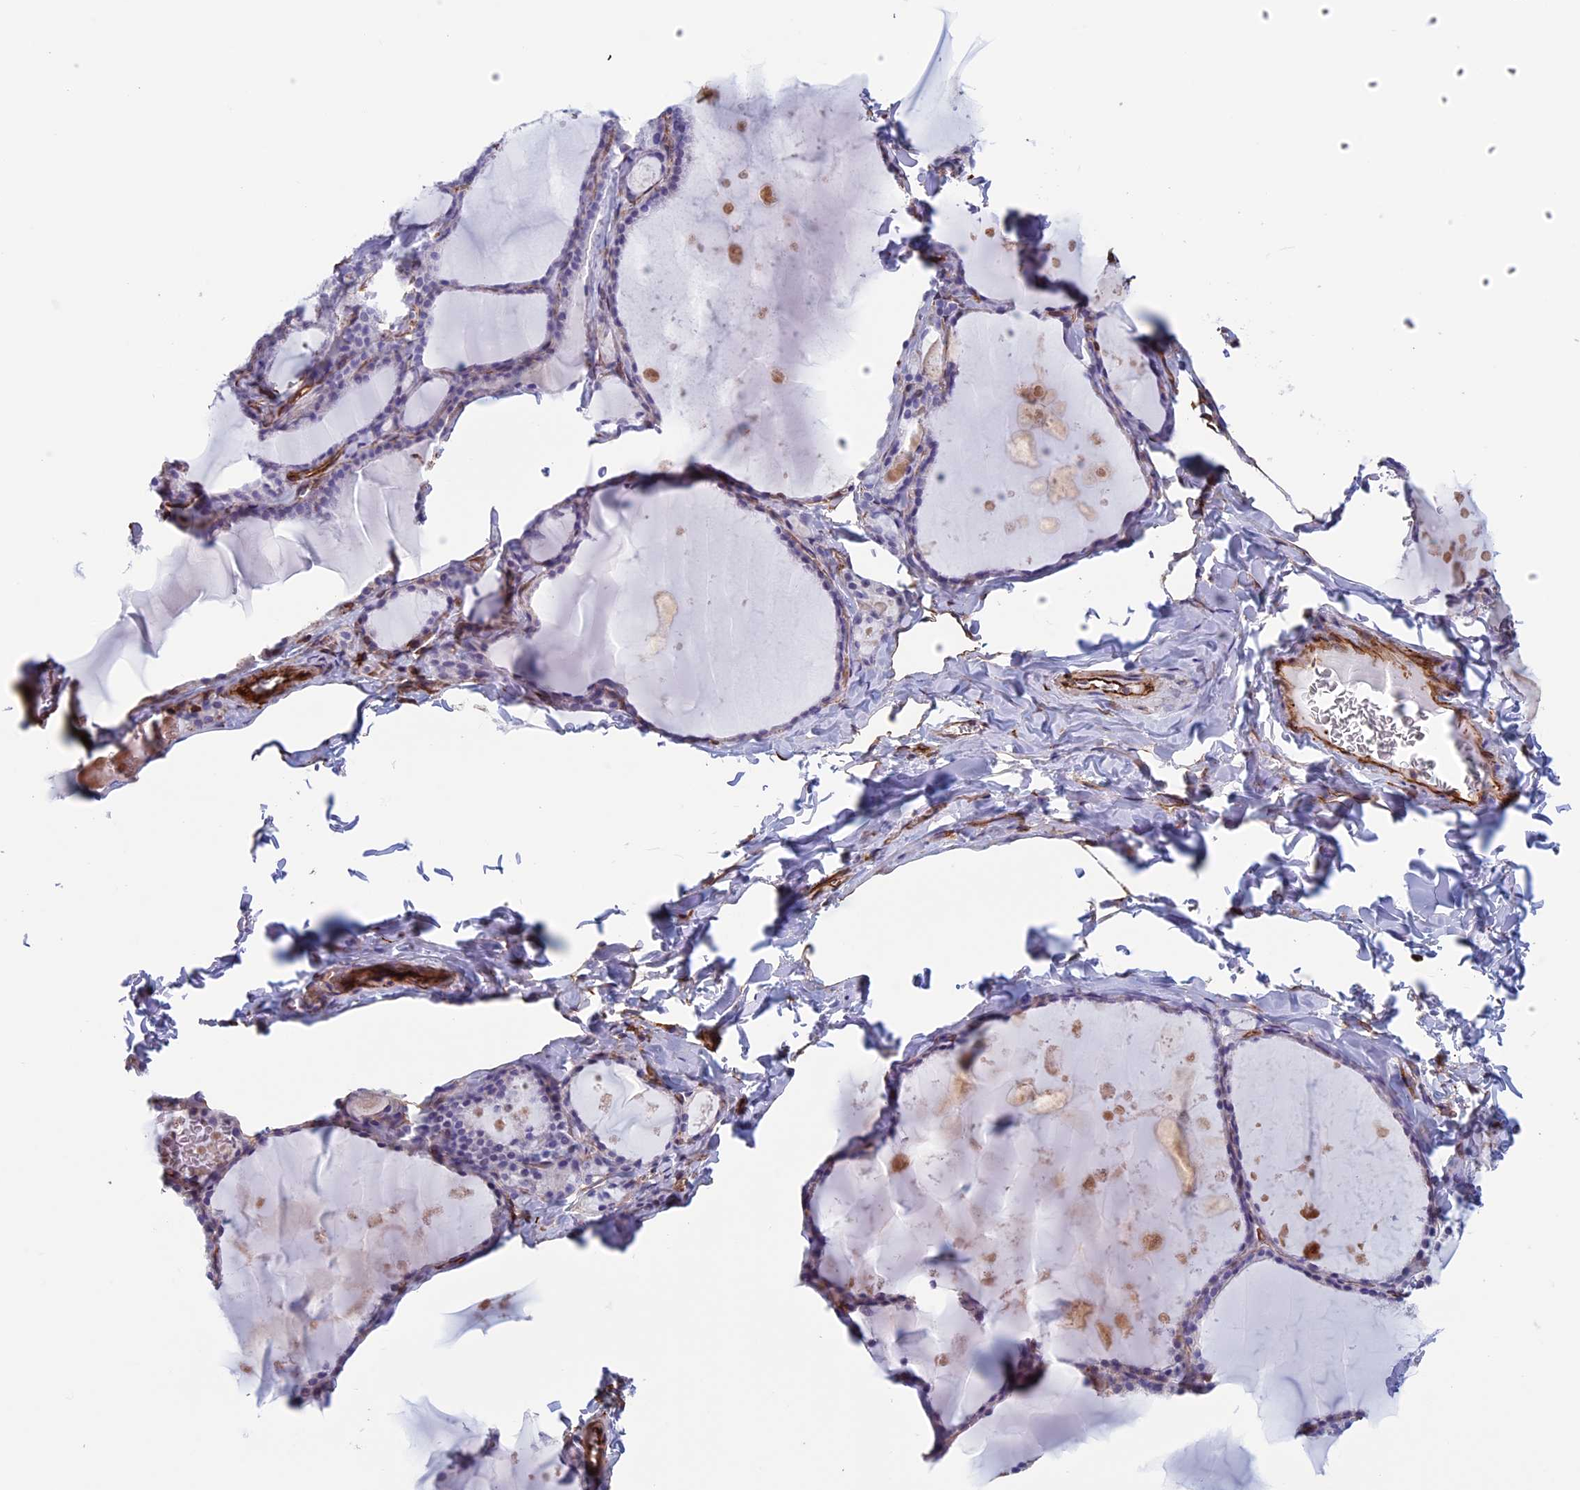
{"staining": {"intensity": "negative", "quantity": "none", "location": "none"}, "tissue": "thyroid gland", "cell_type": "Glandular cells", "image_type": "normal", "snomed": [{"axis": "morphology", "description": "Normal tissue, NOS"}, {"axis": "topography", "description": "Thyroid gland"}], "caption": "The micrograph displays no significant staining in glandular cells of thyroid gland. Nuclei are stained in blue.", "gene": "ANGPTL2", "patient": {"sex": "male", "age": 56}}